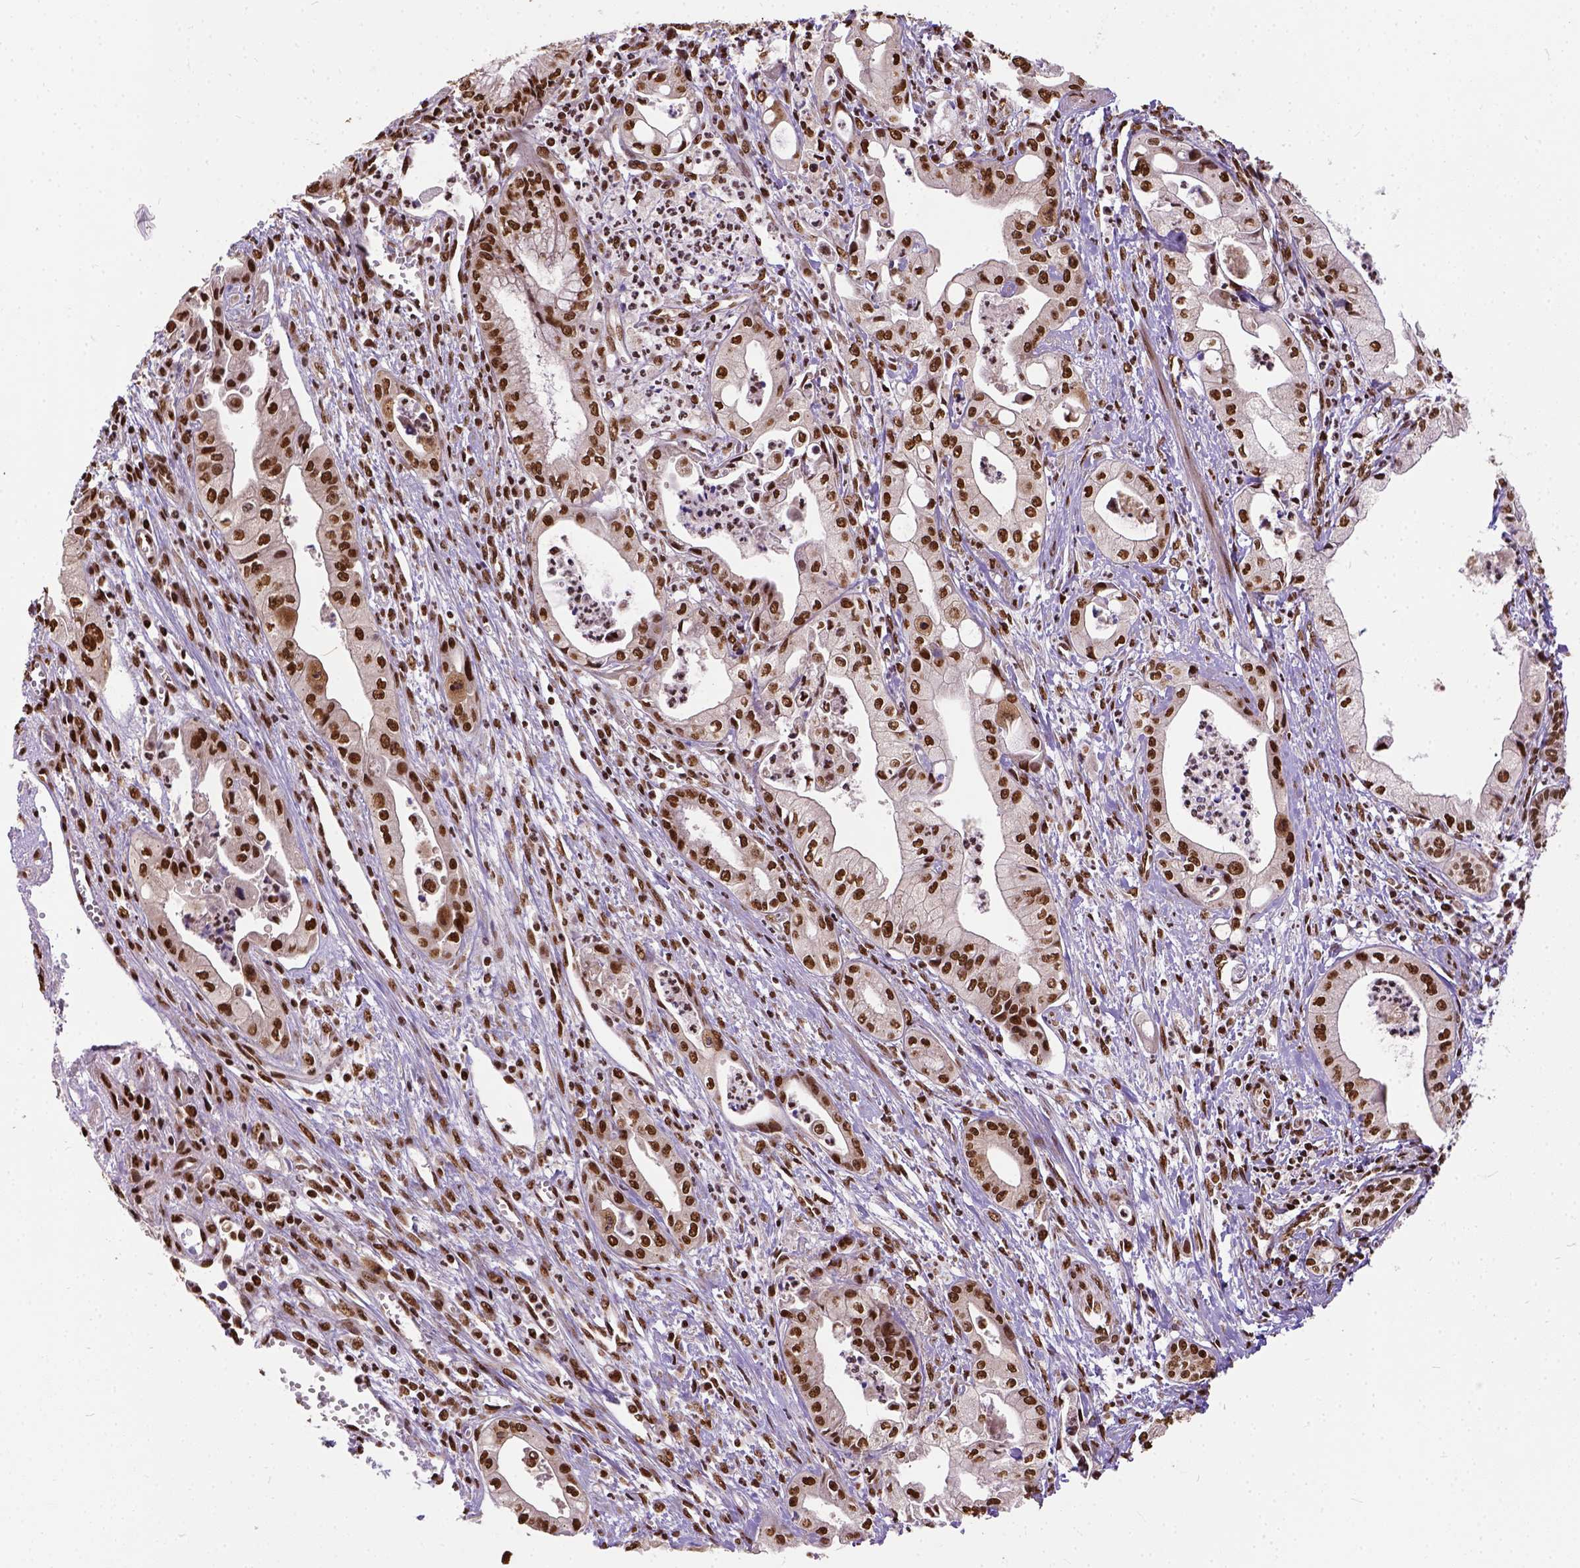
{"staining": {"intensity": "strong", "quantity": ">75%", "location": "nuclear"}, "tissue": "pancreatic cancer", "cell_type": "Tumor cells", "image_type": "cancer", "snomed": [{"axis": "morphology", "description": "Adenocarcinoma, NOS"}, {"axis": "topography", "description": "Pancreas"}], "caption": "A high-resolution photomicrograph shows immunohistochemistry staining of pancreatic cancer, which demonstrates strong nuclear staining in about >75% of tumor cells.", "gene": "NACC1", "patient": {"sex": "female", "age": 65}}